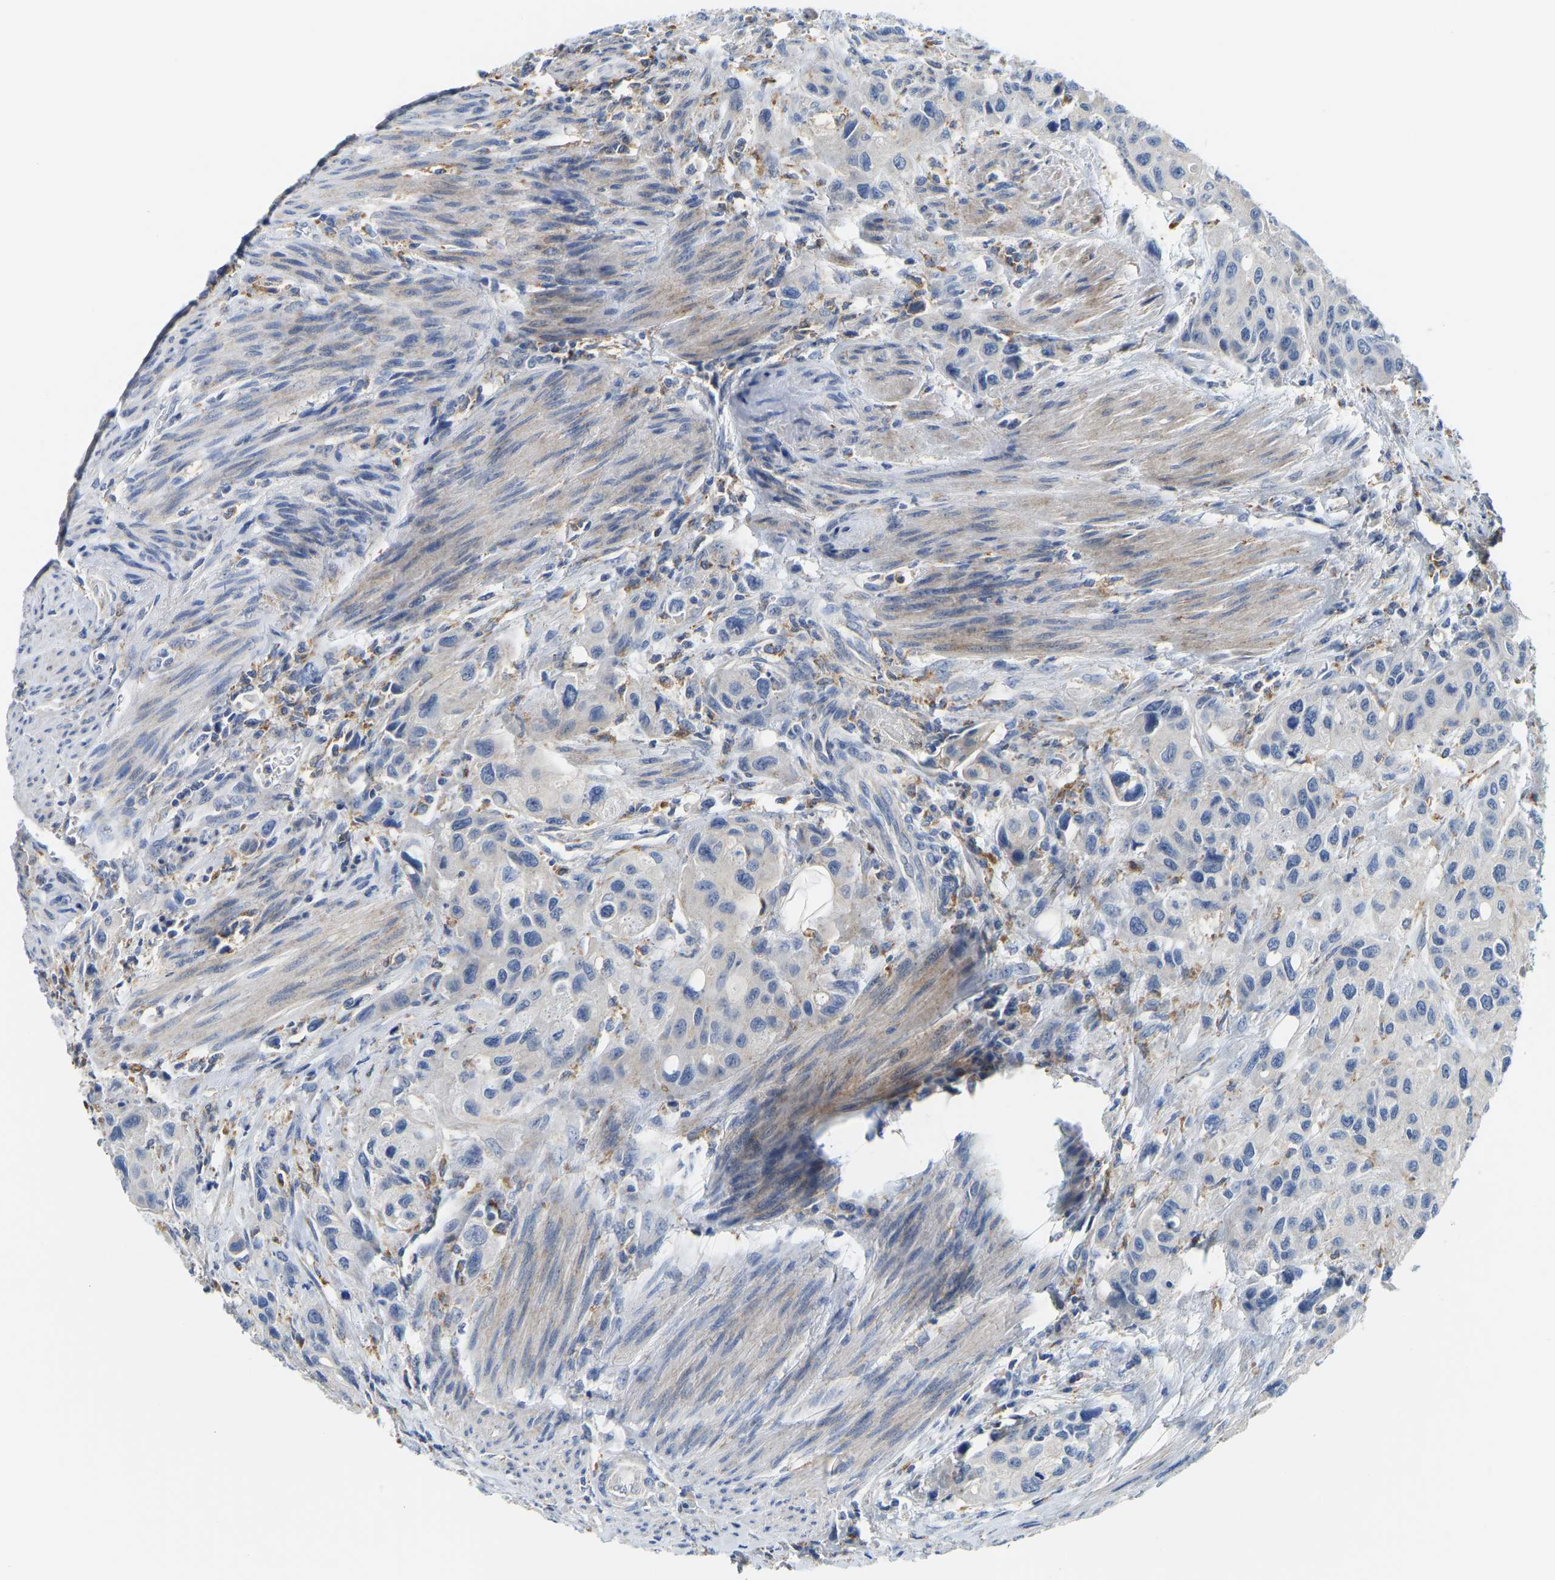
{"staining": {"intensity": "negative", "quantity": "none", "location": "none"}, "tissue": "urothelial cancer", "cell_type": "Tumor cells", "image_type": "cancer", "snomed": [{"axis": "morphology", "description": "Urothelial carcinoma, High grade"}, {"axis": "topography", "description": "Urinary bladder"}], "caption": "Micrograph shows no protein staining in tumor cells of urothelial cancer tissue.", "gene": "ATP6V1E1", "patient": {"sex": "female", "age": 56}}